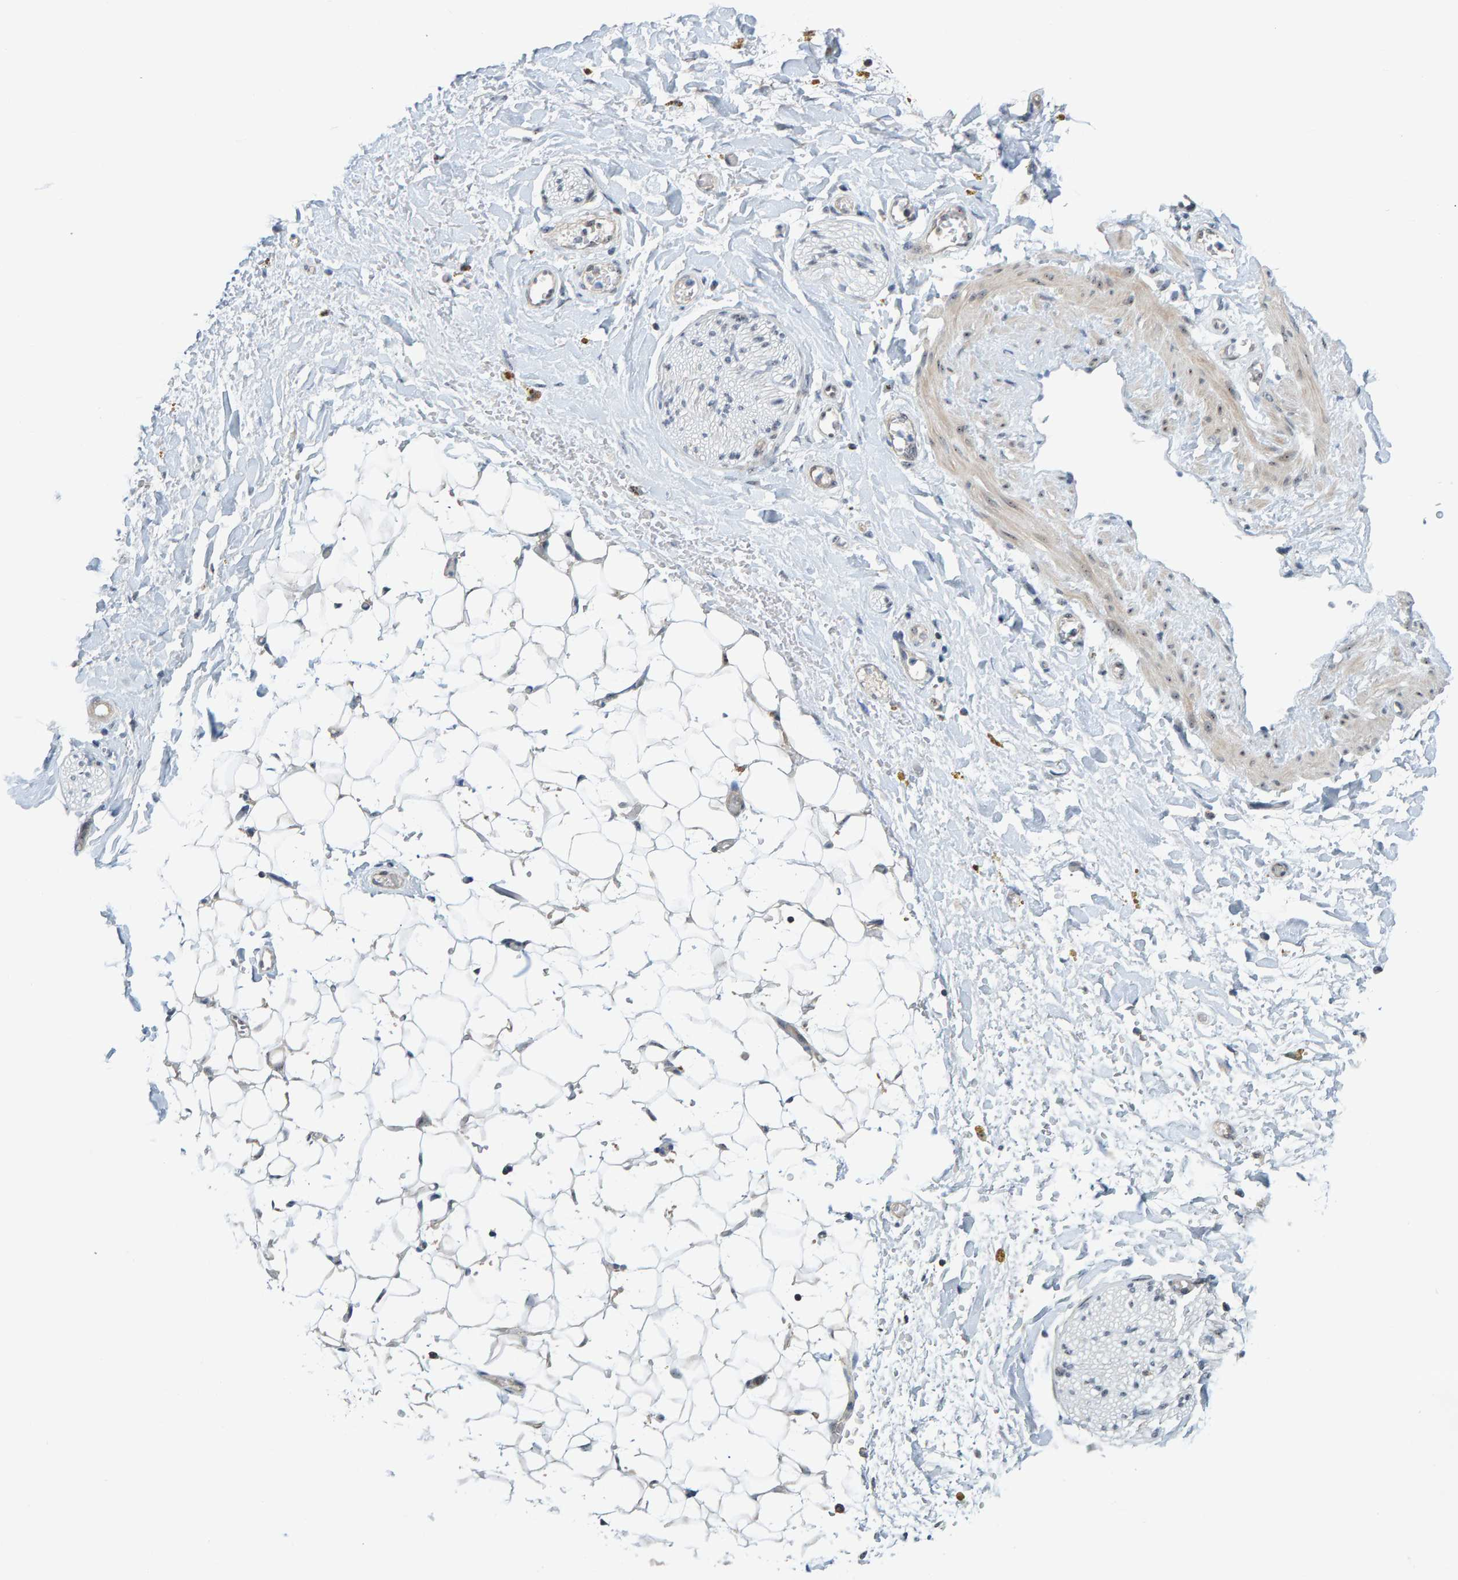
{"staining": {"intensity": "negative", "quantity": "none", "location": "none"}, "tissue": "adipose tissue", "cell_type": "Adipocytes", "image_type": "normal", "snomed": [{"axis": "morphology", "description": "Normal tissue, NOS"}, {"axis": "topography", "description": "Kidney"}, {"axis": "topography", "description": "Peripheral nerve tissue"}], "caption": "Protein analysis of benign adipose tissue displays no significant staining in adipocytes.", "gene": "POLR1E", "patient": {"sex": "male", "age": 7}}